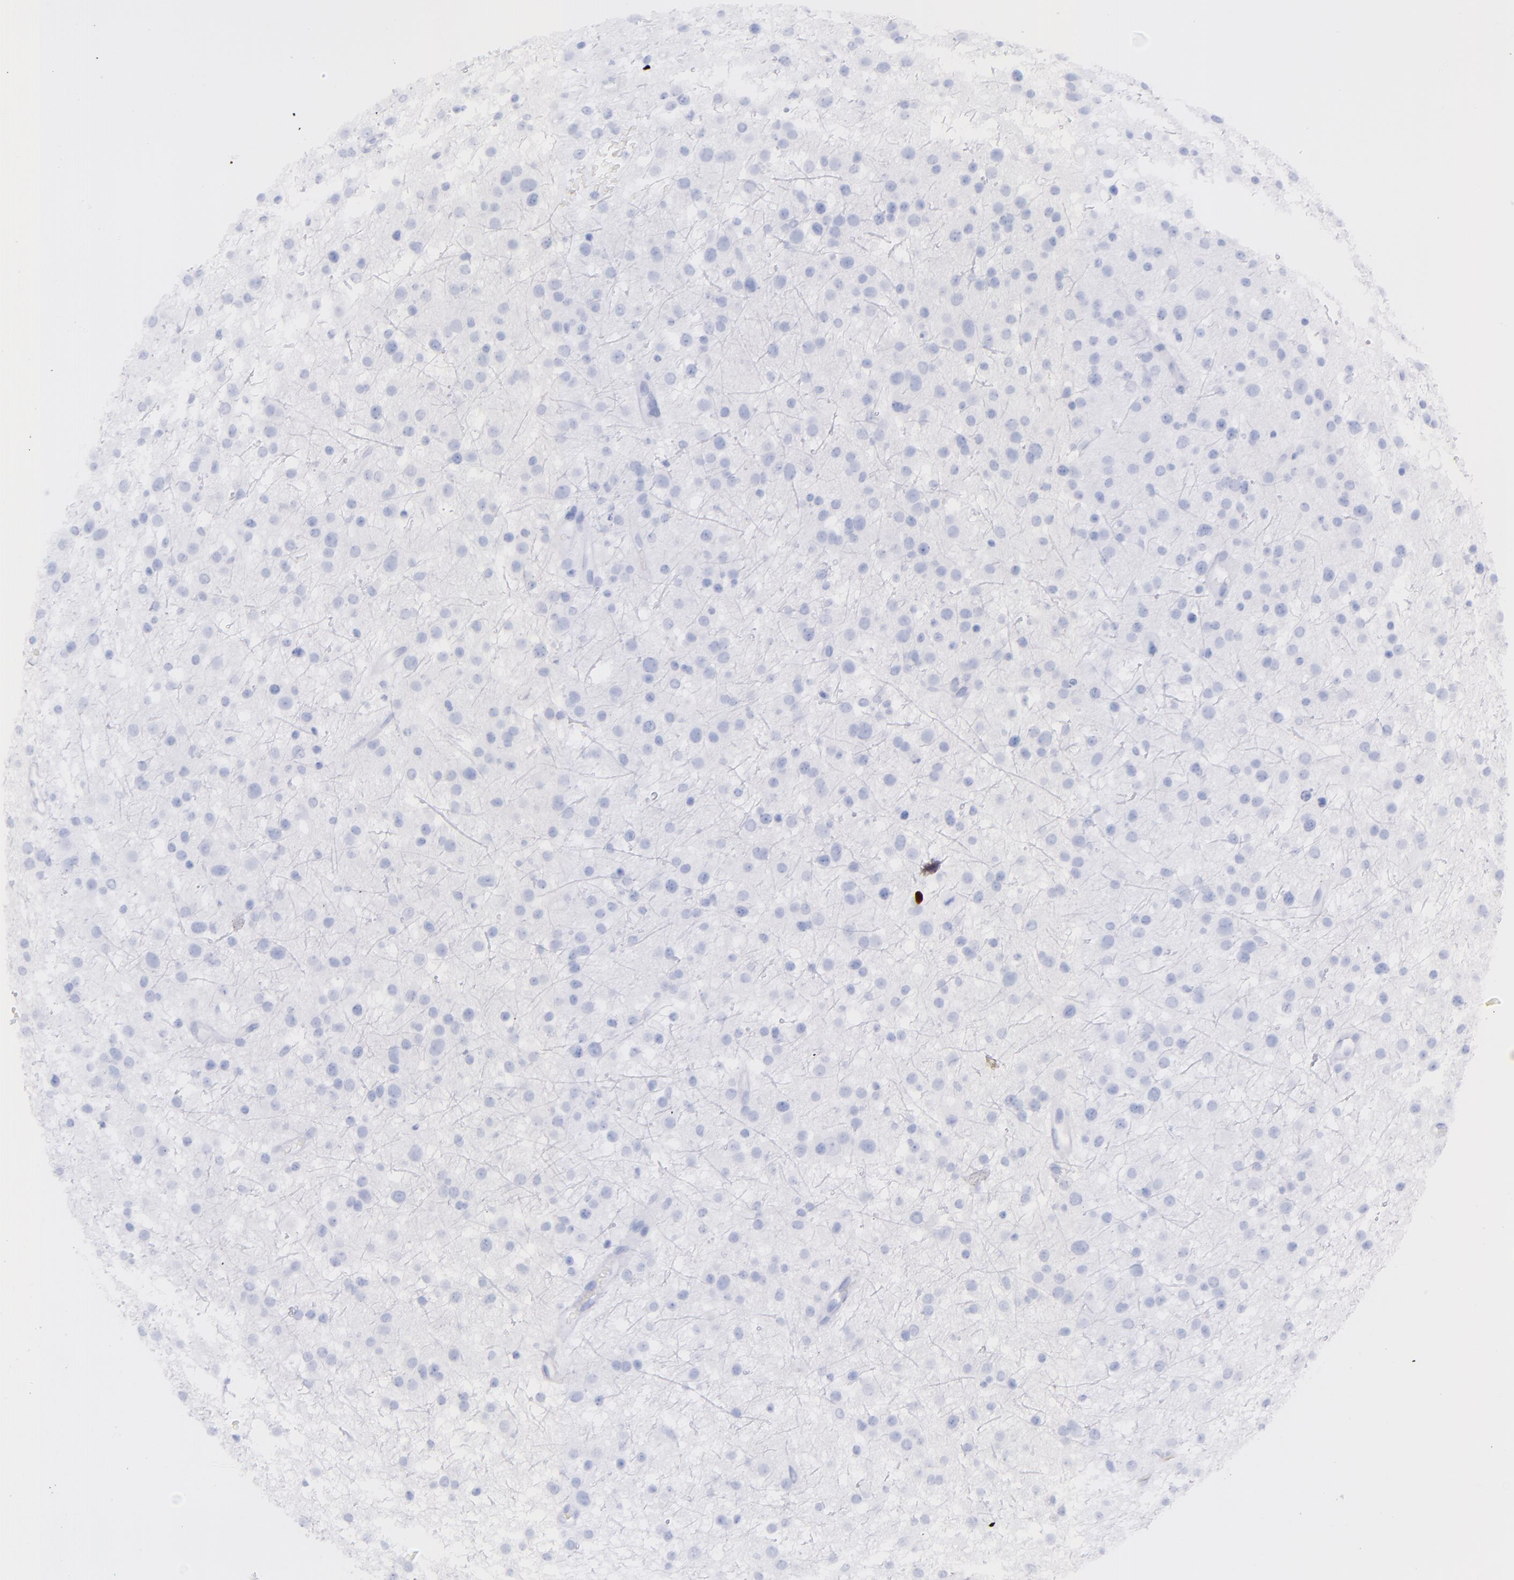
{"staining": {"intensity": "negative", "quantity": "none", "location": "none"}, "tissue": "glioma", "cell_type": "Tumor cells", "image_type": "cancer", "snomed": [{"axis": "morphology", "description": "Glioma, malignant, Low grade"}, {"axis": "topography", "description": "Brain"}], "caption": "The IHC histopathology image has no significant positivity in tumor cells of glioma tissue.", "gene": "SFTPA2", "patient": {"sex": "female", "age": 36}}